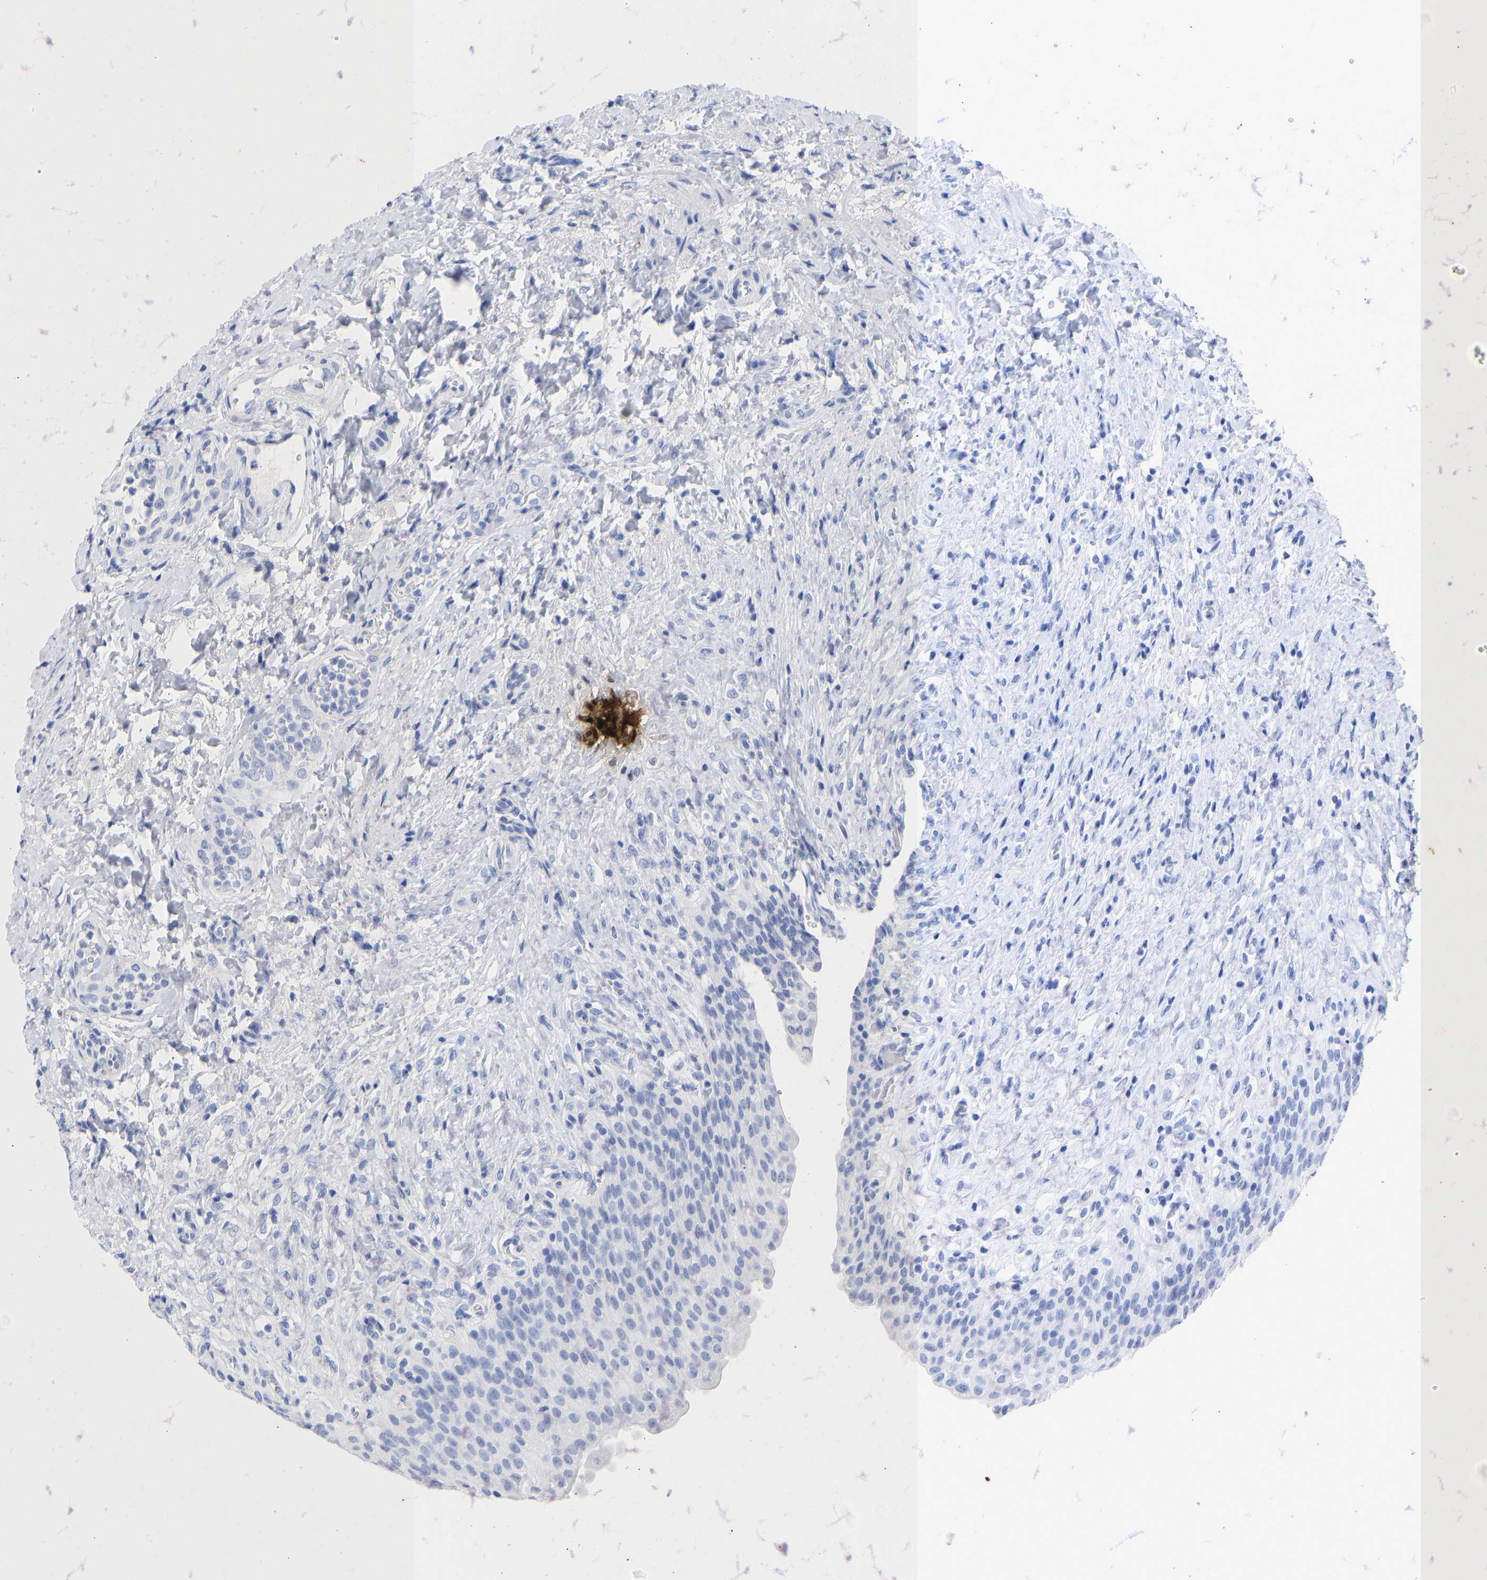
{"staining": {"intensity": "negative", "quantity": "none", "location": "none"}, "tissue": "urinary bladder", "cell_type": "Urothelial cells", "image_type": "normal", "snomed": [{"axis": "morphology", "description": "Urothelial carcinoma, High grade"}, {"axis": "topography", "description": "Urinary bladder"}], "caption": "This is a micrograph of immunohistochemistry staining of unremarkable urinary bladder, which shows no staining in urothelial cells. The staining was performed using DAB to visualize the protein expression in brown, while the nuclei were stained in blue with hematoxylin (Magnification: 20x).", "gene": "KRT1", "patient": {"sex": "male", "age": 46}}